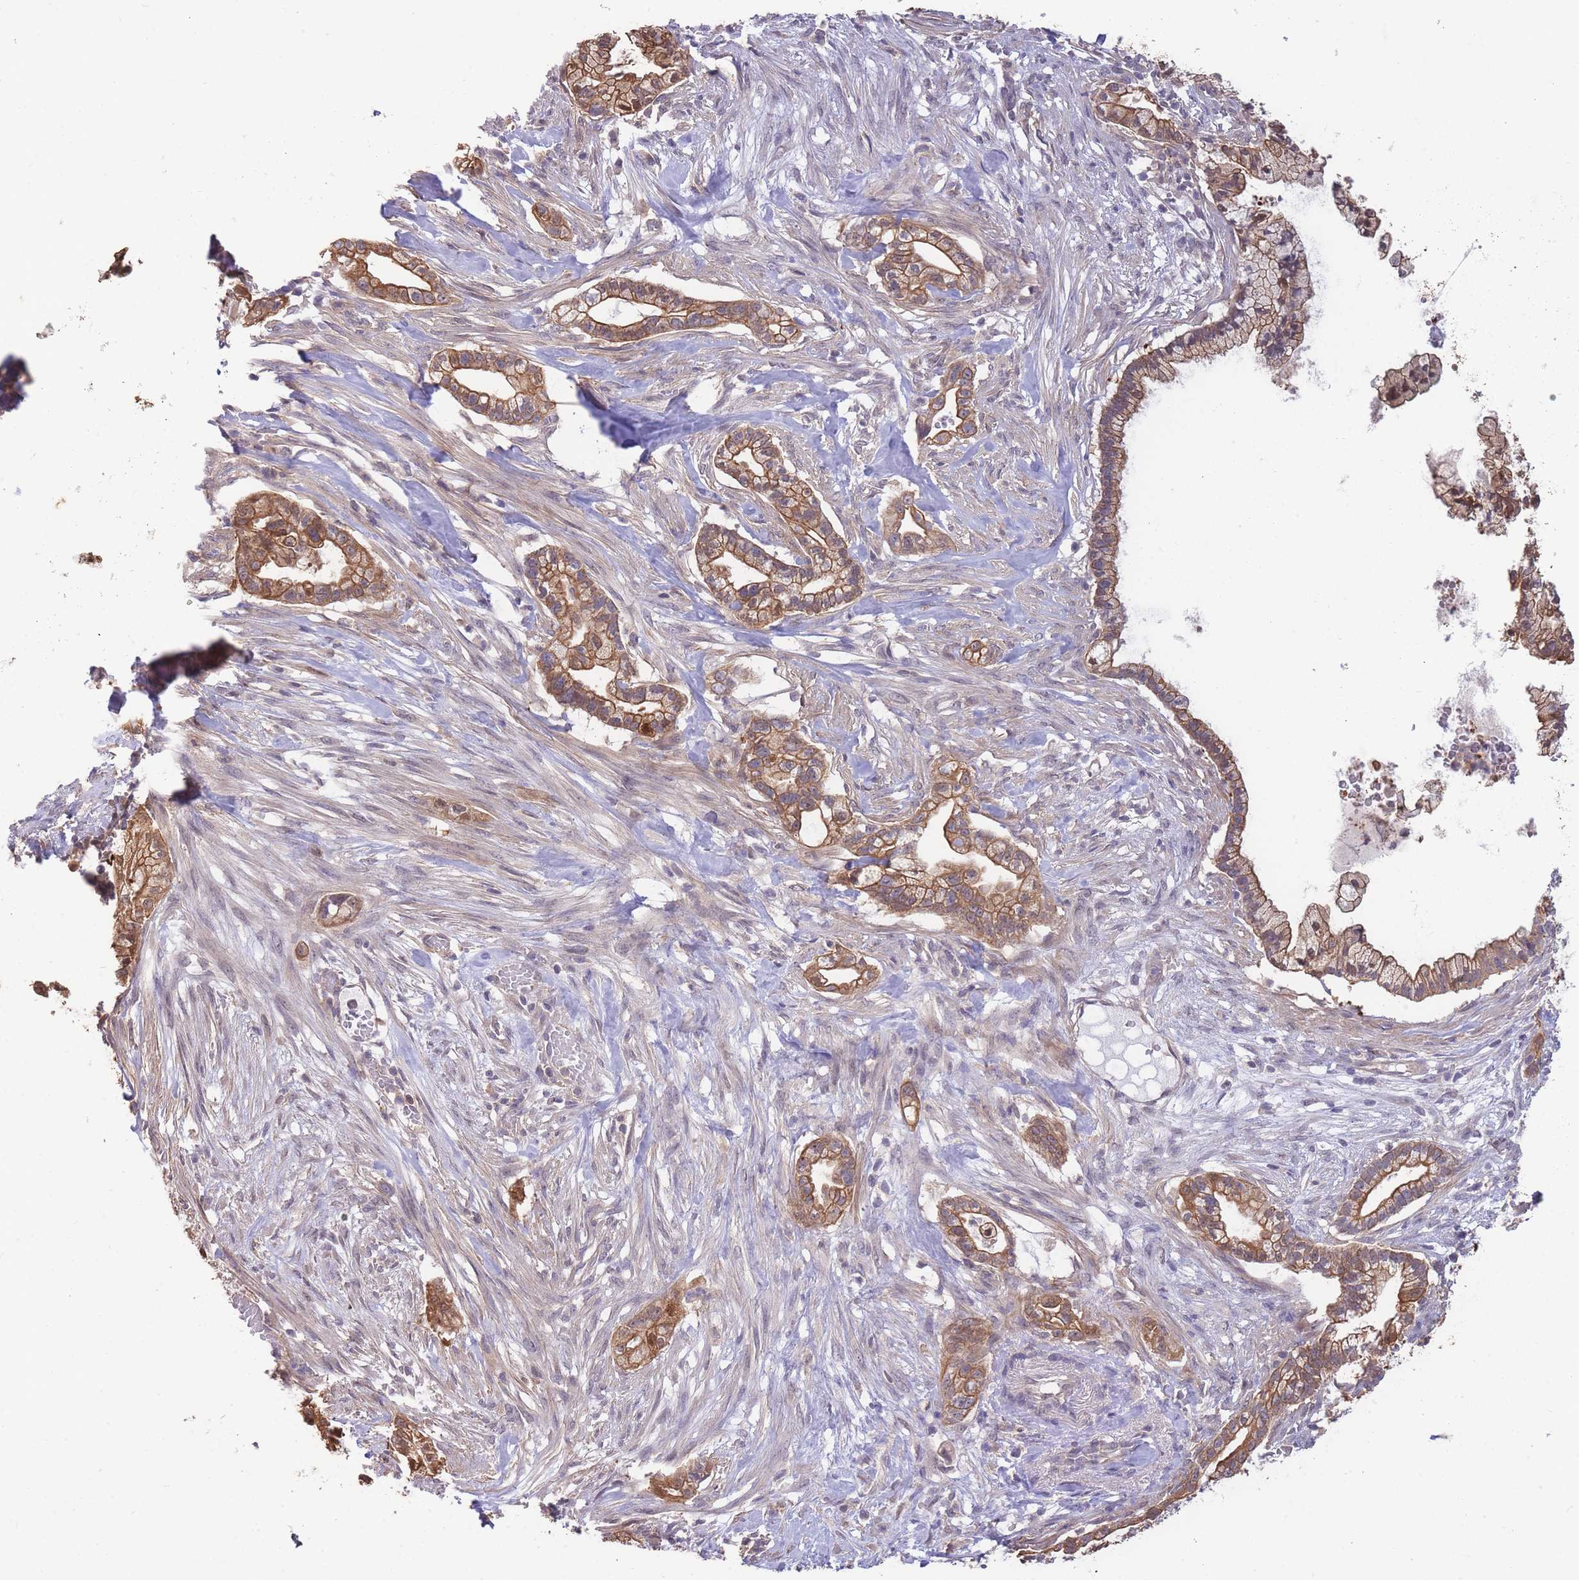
{"staining": {"intensity": "moderate", "quantity": ">75%", "location": "cytoplasmic/membranous"}, "tissue": "pancreatic cancer", "cell_type": "Tumor cells", "image_type": "cancer", "snomed": [{"axis": "morphology", "description": "Adenocarcinoma, NOS"}, {"axis": "topography", "description": "Pancreas"}], "caption": "IHC photomicrograph of neoplastic tissue: adenocarcinoma (pancreatic) stained using immunohistochemistry (IHC) reveals medium levels of moderate protein expression localized specifically in the cytoplasmic/membranous of tumor cells, appearing as a cytoplasmic/membranous brown color.", "gene": "SMC6", "patient": {"sex": "male", "age": 44}}